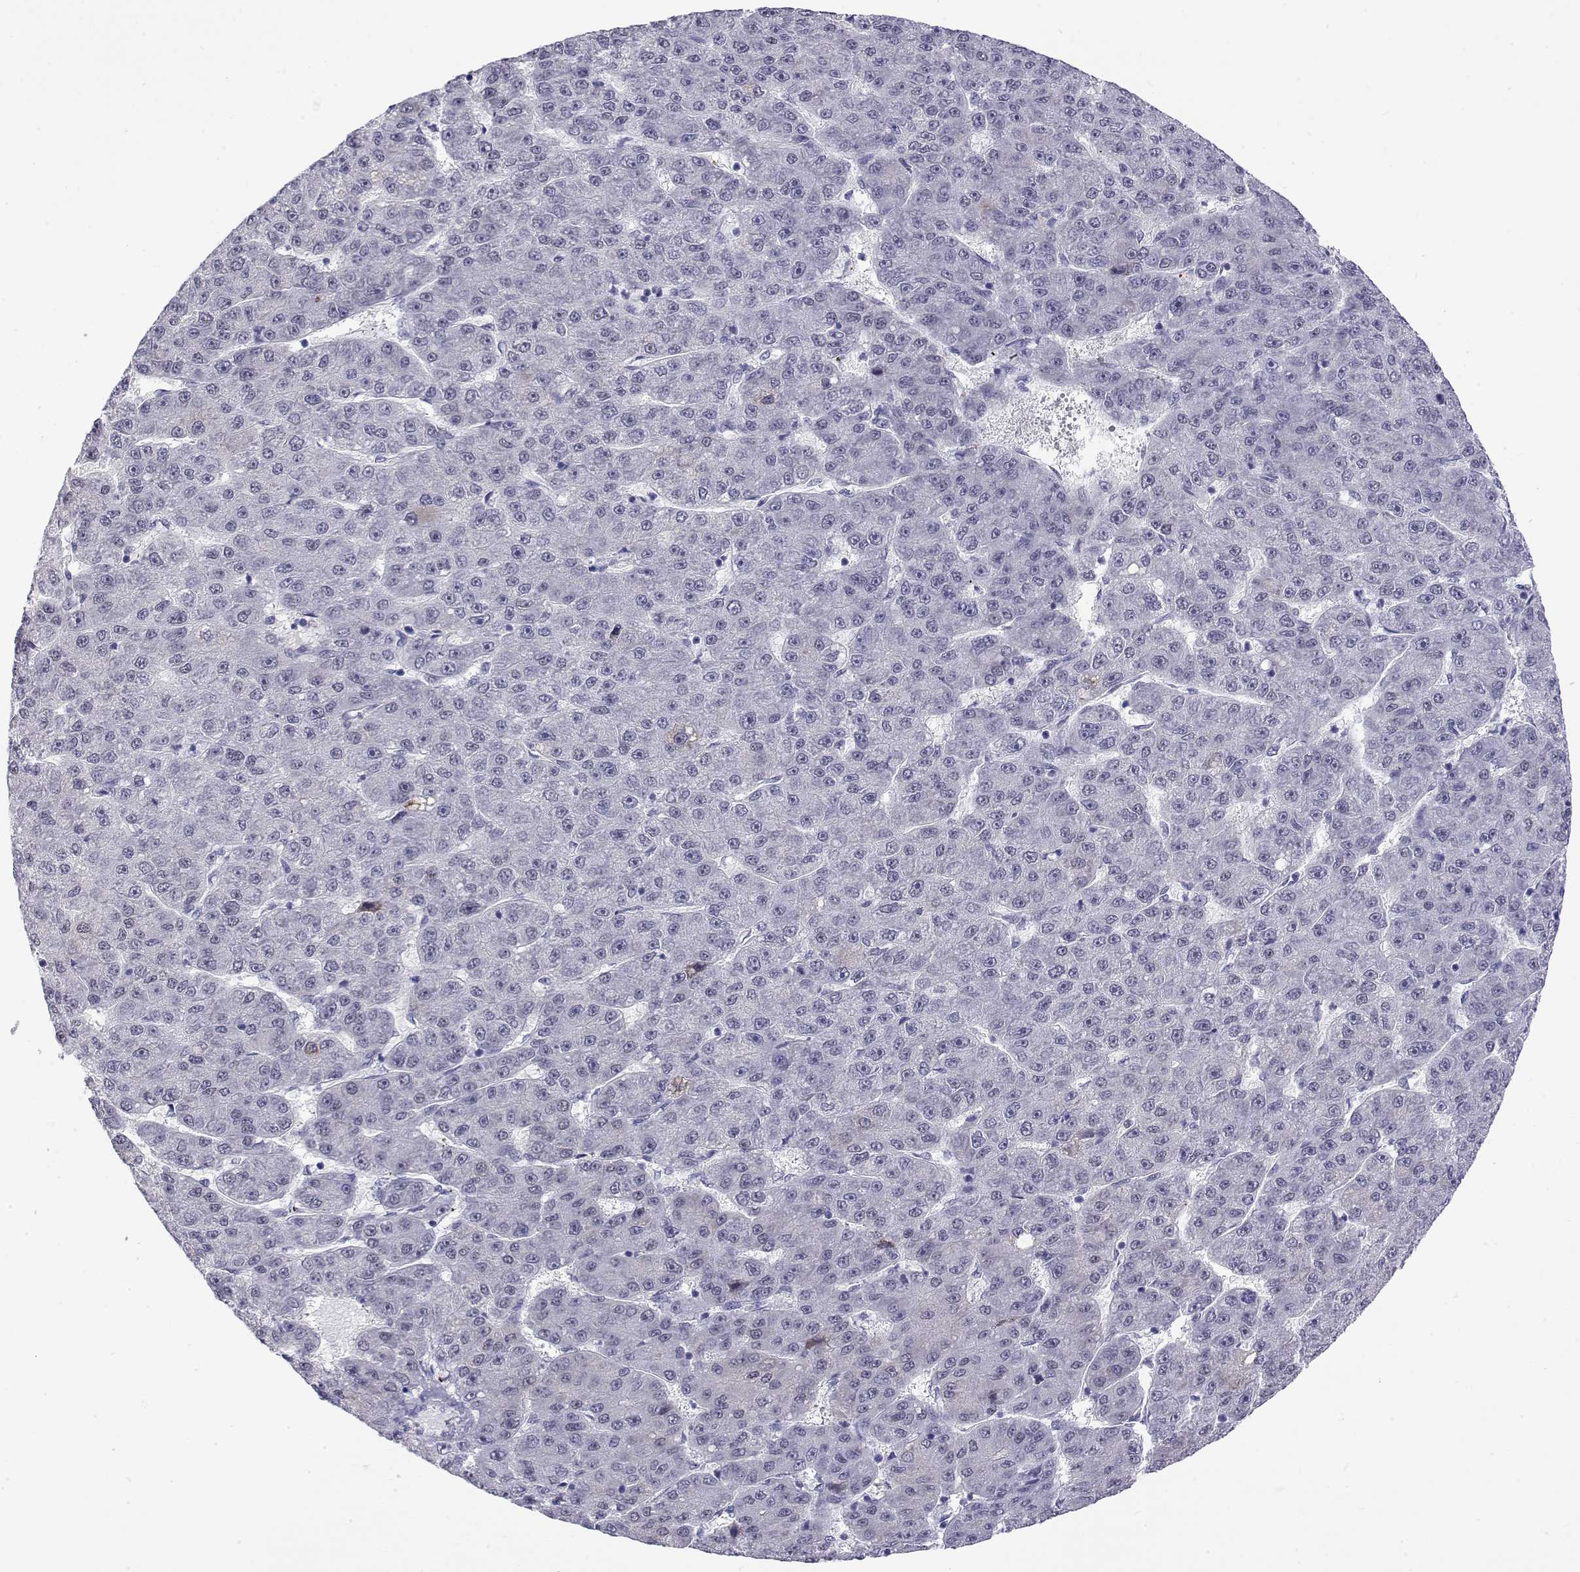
{"staining": {"intensity": "negative", "quantity": "none", "location": "none"}, "tissue": "liver cancer", "cell_type": "Tumor cells", "image_type": "cancer", "snomed": [{"axis": "morphology", "description": "Carcinoma, Hepatocellular, NOS"}, {"axis": "topography", "description": "Liver"}], "caption": "This is an immunohistochemistry (IHC) photomicrograph of liver hepatocellular carcinoma. There is no positivity in tumor cells.", "gene": "POLDIP3", "patient": {"sex": "male", "age": 67}}